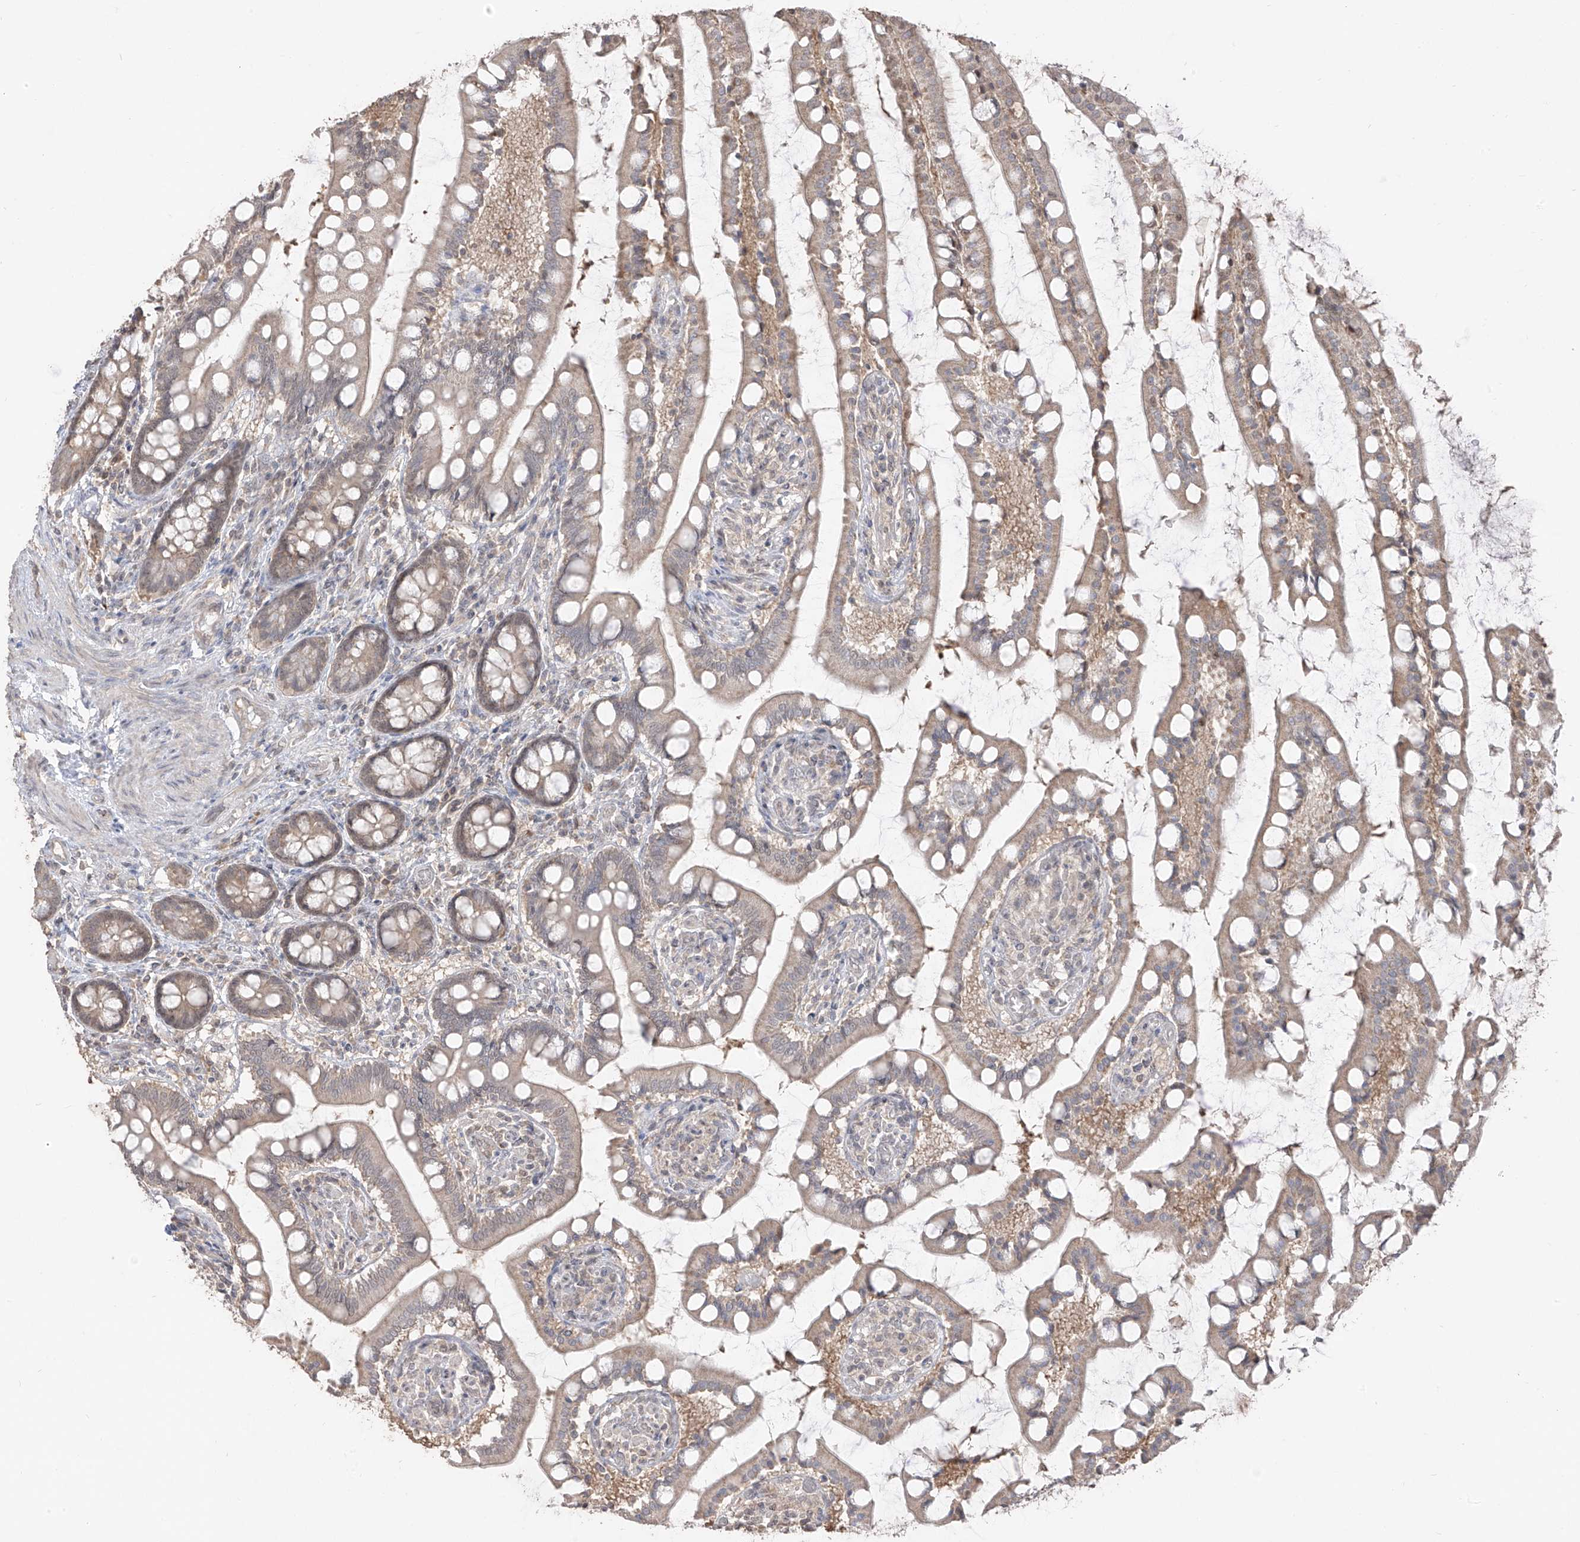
{"staining": {"intensity": "weak", "quantity": "<25%", "location": "cytoplasmic/membranous,nuclear"}, "tissue": "small intestine", "cell_type": "Glandular cells", "image_type": "normal", "snomed": [{"axis": "morphology", "description": "Normal tissue, NOS"}, {"axis": "topography", "description": "Small intestine"}], "caption": "Small intestine stained for a protein using IHC exhibits no positivity glandular cells.", "gene": "COLGALT2", "patient": {"sex": "male", "age": 52}}